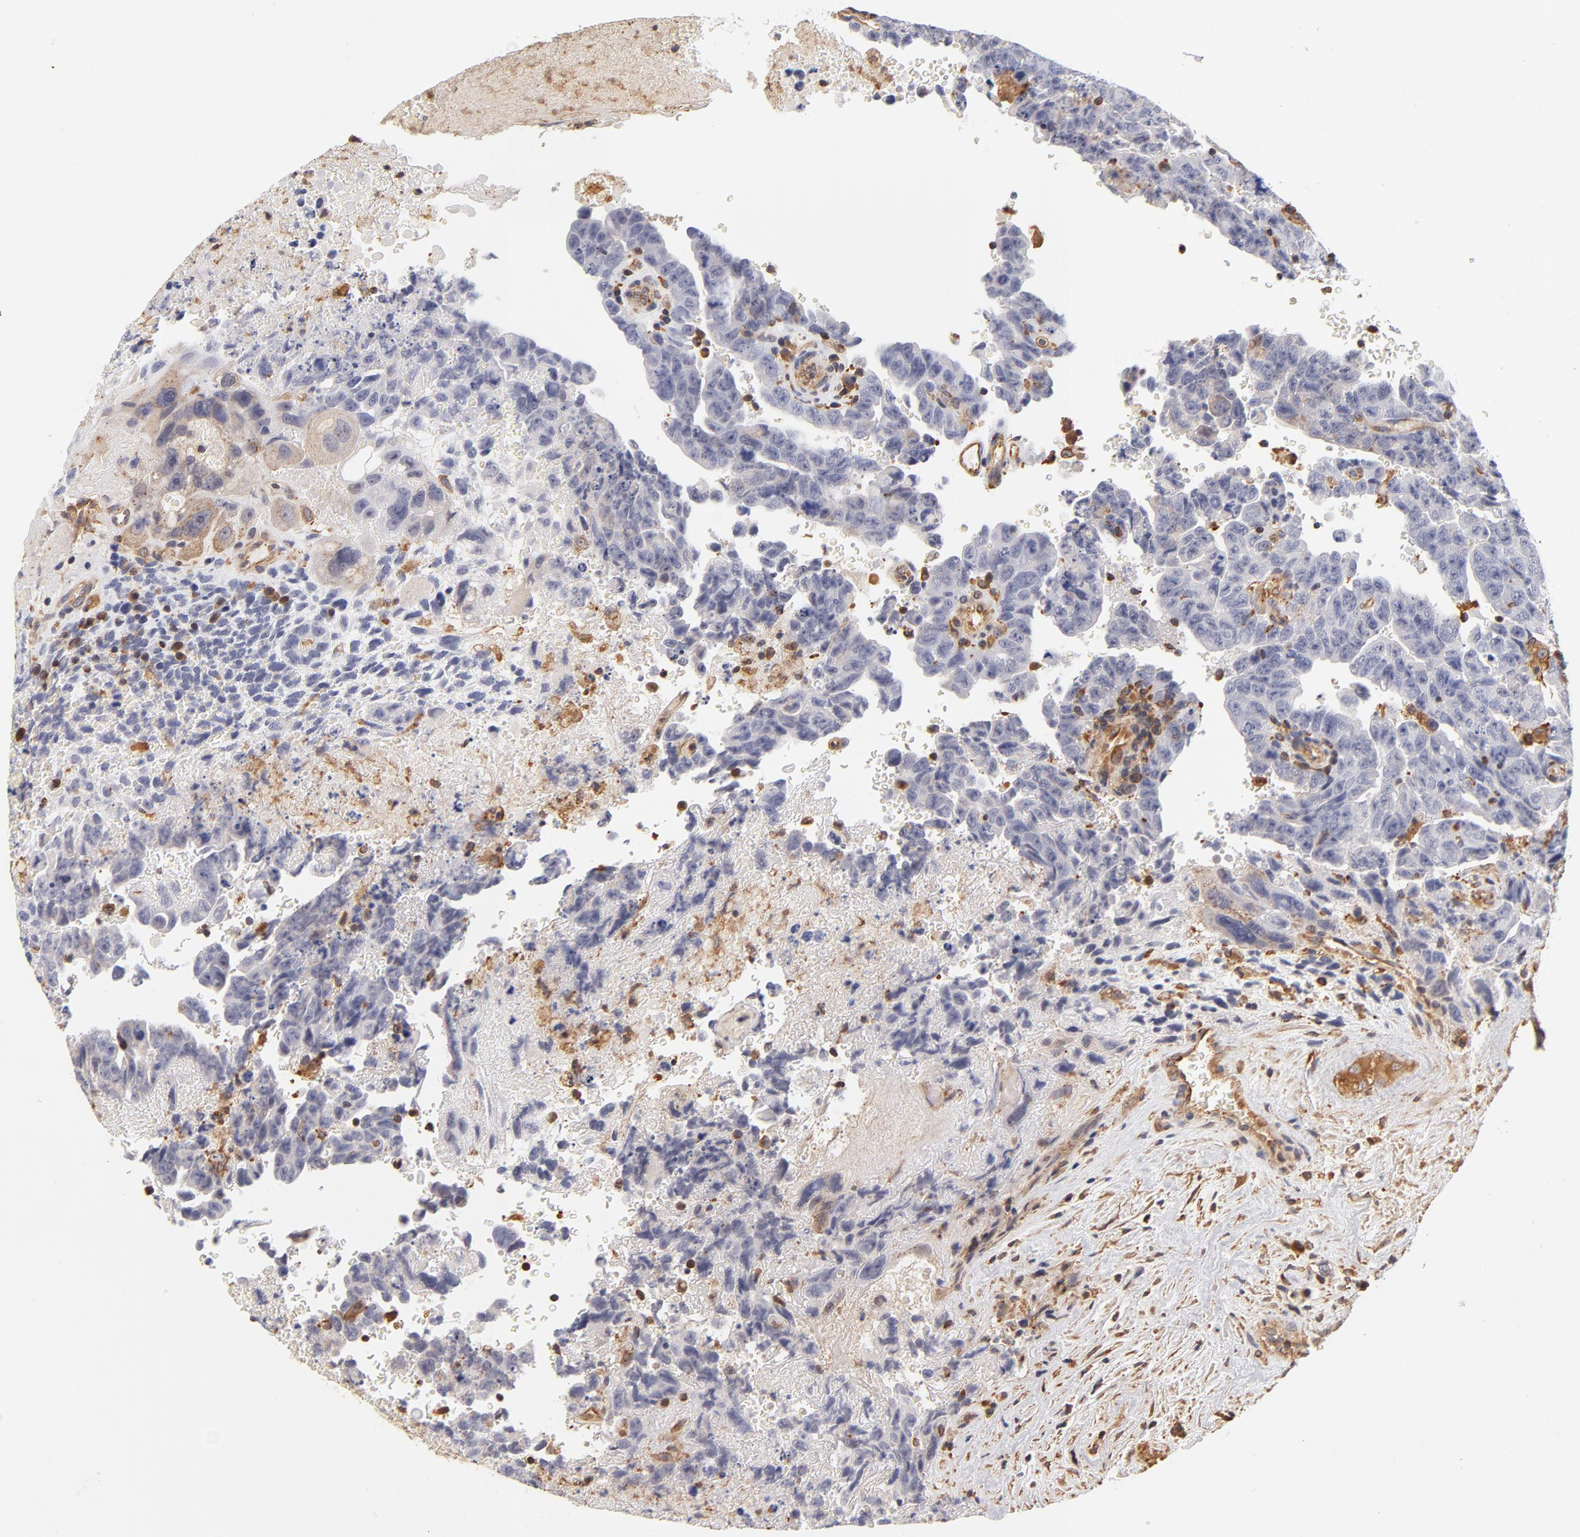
{"staining": {"intensity": "negative", "quantity": "none", "location": "none"}, "tissue": "testis cancer", "cell_type": "Tumor cells", "image_type": "cancer", "snomed": [{"axis": "morphology", "description": "Carcinoma, Embryonal, NOS"}, {"axis": "topography", "description": "Testis"}], "caption": "The micrograph demonstrates no staining of tumor cells in embryonal carcinoma (testis). (DAB immunohistochemistry (IHC) with hematoxylin counter stain).", "gene": "FCMR", "patient": {"sex": "male", "age": 28}}